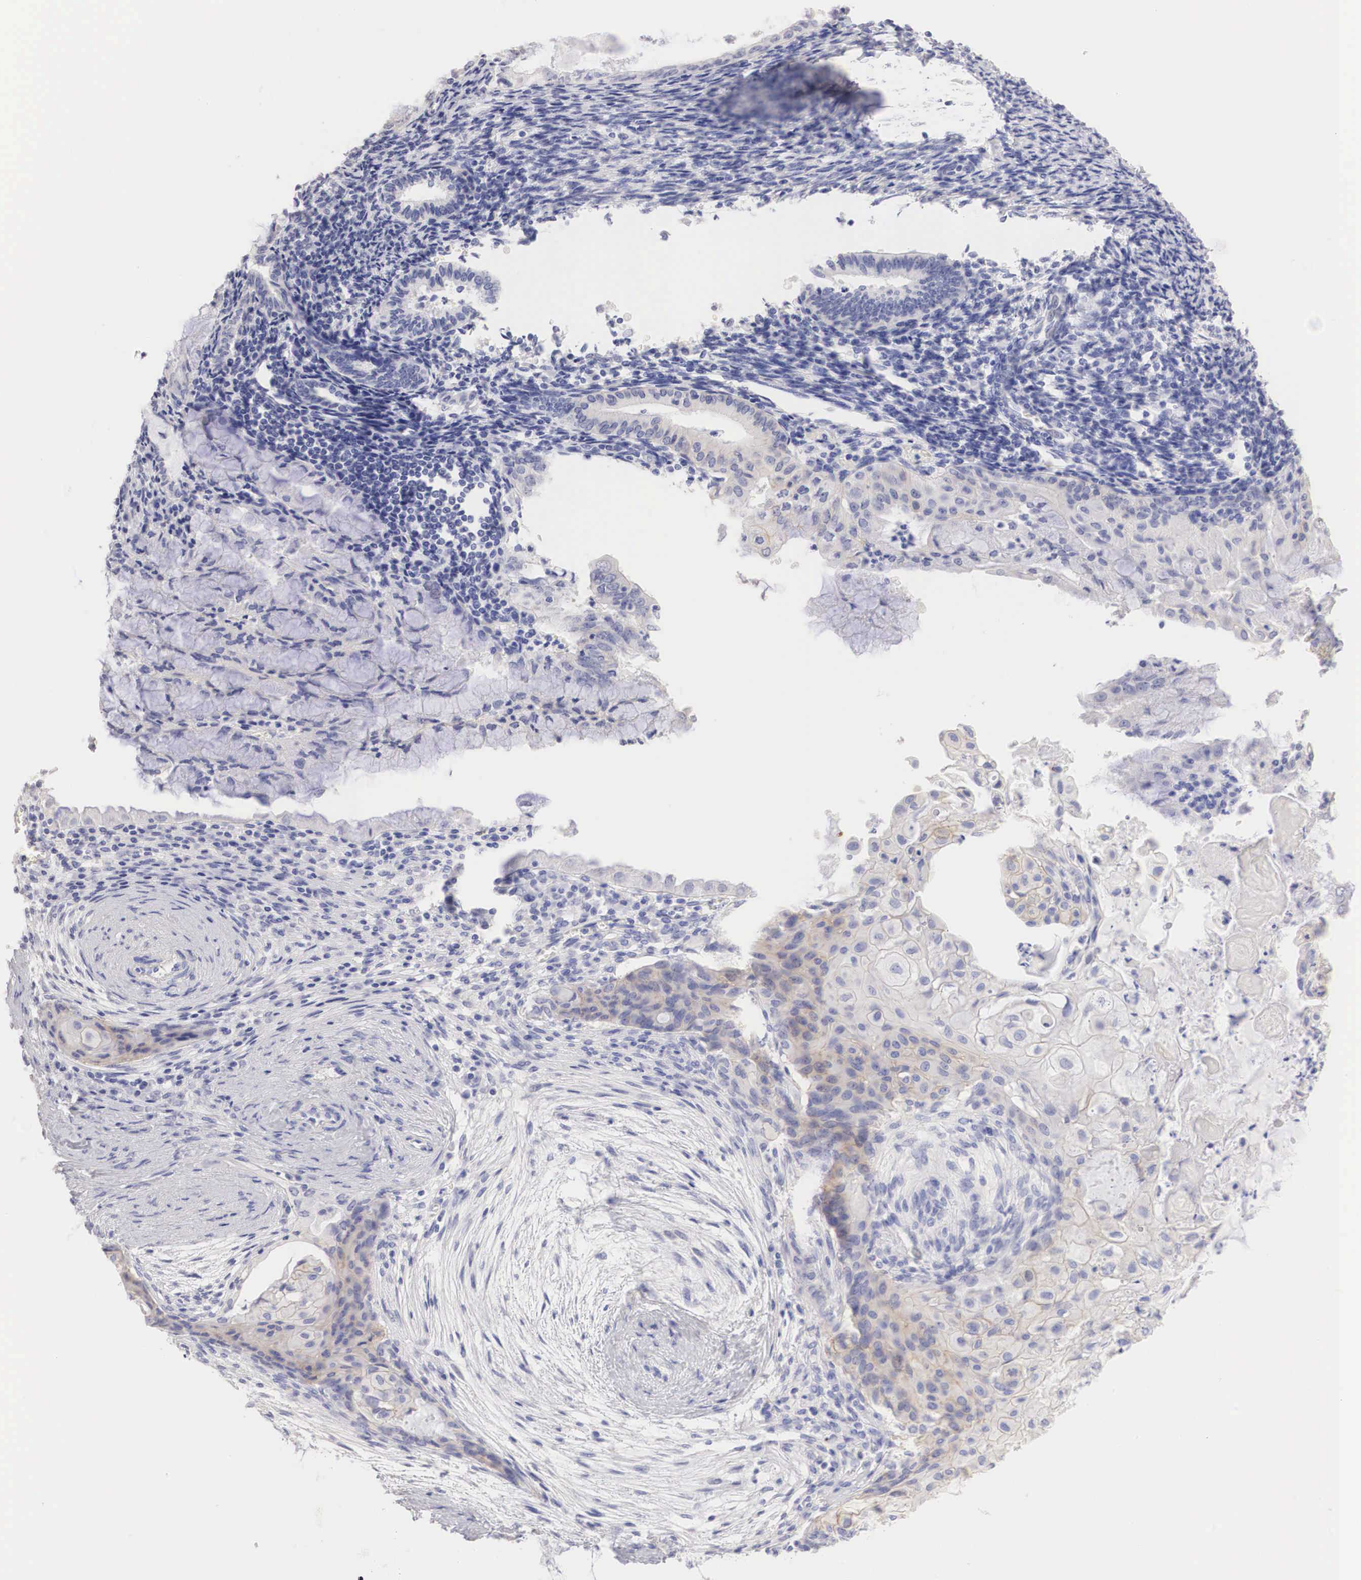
{"staining": {"intensity": "weak", "quantity": "<25%", "location": "cytoplasmic/membranous"}, "tissue": "endometrial cancer", "cell_type": "Tumor cells", "image_type": "cancer", "snomed": [{"axis": "morphology", "description": "Adenocarcinoma, NOS"}, {"axis": "topography", "description": "Endometrium"}], "caption": "Image shows no protein expression in tumor cells of endometrial cancer (adenocarcinoma) tissue.", "gene": "ERBB2", "patient": {"sex": "female", "age": 79}}